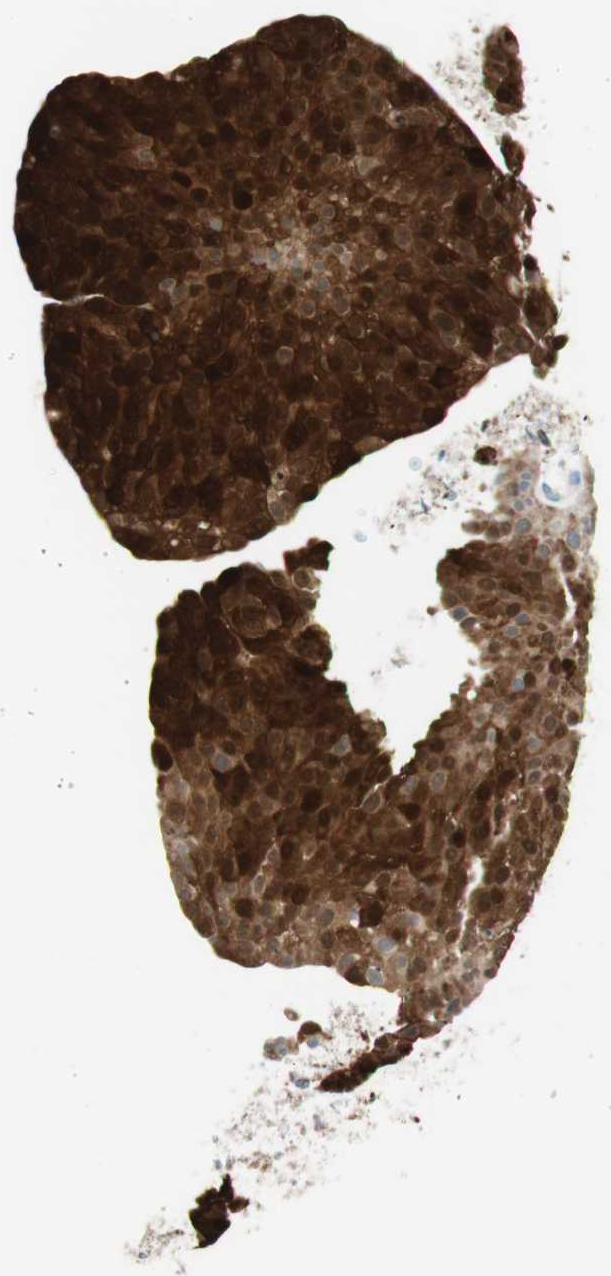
{"staining": {"intensity": "strong", "quantity": ">75%", "location": "cytoplasmic/membranous"}, "tissue": "urothelial cancer", "cell_type": "Tumor cells", "image_type": "cancer", "snomed": [{"axis": "morphology", "description": "Urothelial carcinoma, Low grade"}, {"axis": "topography", "description": "Smooth muscle"}, {"axis": "topography", "description": "Urinary bladder"}], "caption": "Tumor cells demonstrate high levels of strong cytoplasmic/membranous expression in approximately >75% of cells in urothelial cancer. (DAB (3,3'-diaminobenzidine) IHC, brown staining for protein, blue staining for nuclei).", "gene": "HPGD", "patient": {"sex": "male", "age": 60}}